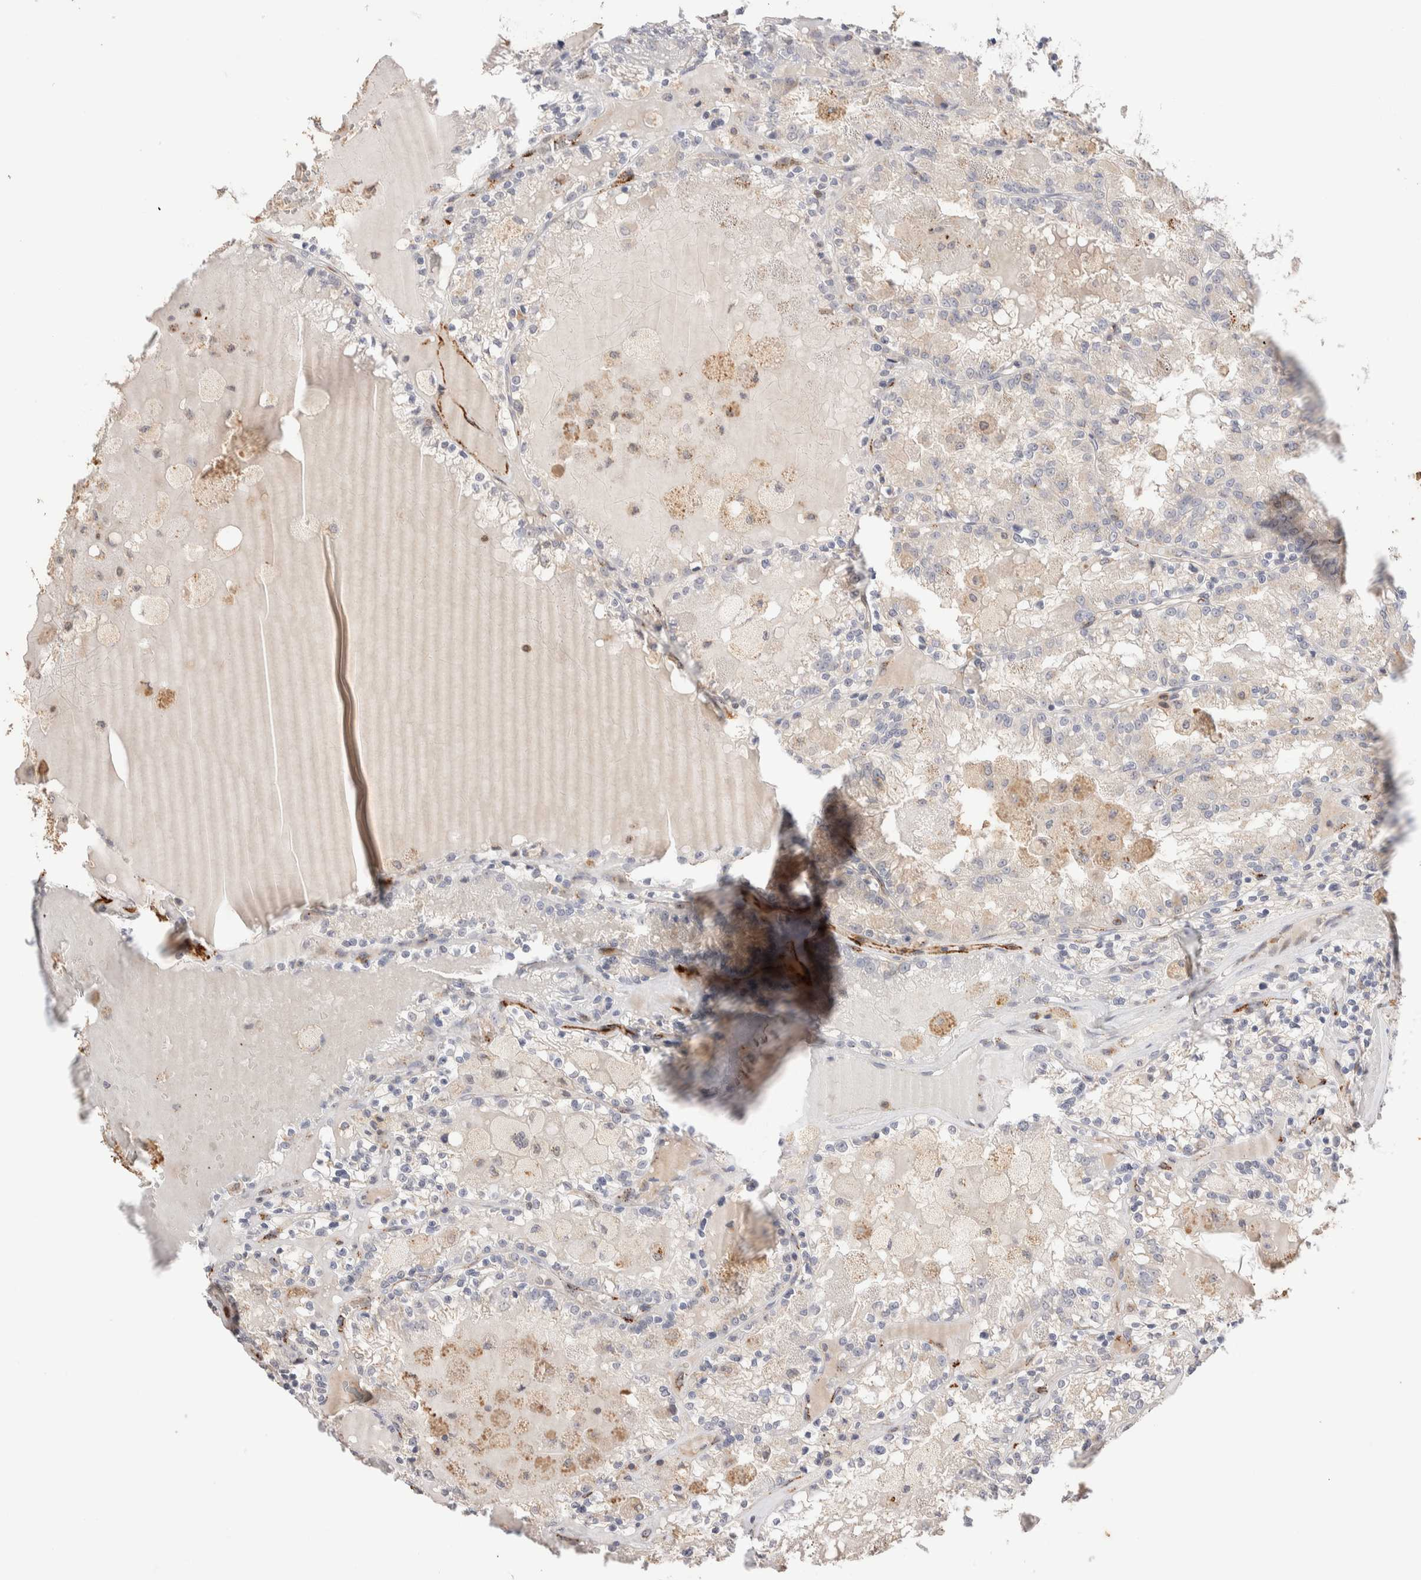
{"staining": {"intensity": "negative", "quantity": "none", "location": "none"}, "tissue": "renal cancer", "cell_type": "Tumor cells", "image_type": "cancer", "snomed": [{"axis": "morphology", "description": "Adenocarcinoma, NOS"}, {"axis": "topography", "description": "Kidney"}], "caption": "Tumor cells show no significant staining in renal adenocarcinoma.", "gene": "NSMAF", "patient": {"sex": "female", "age": 56}}